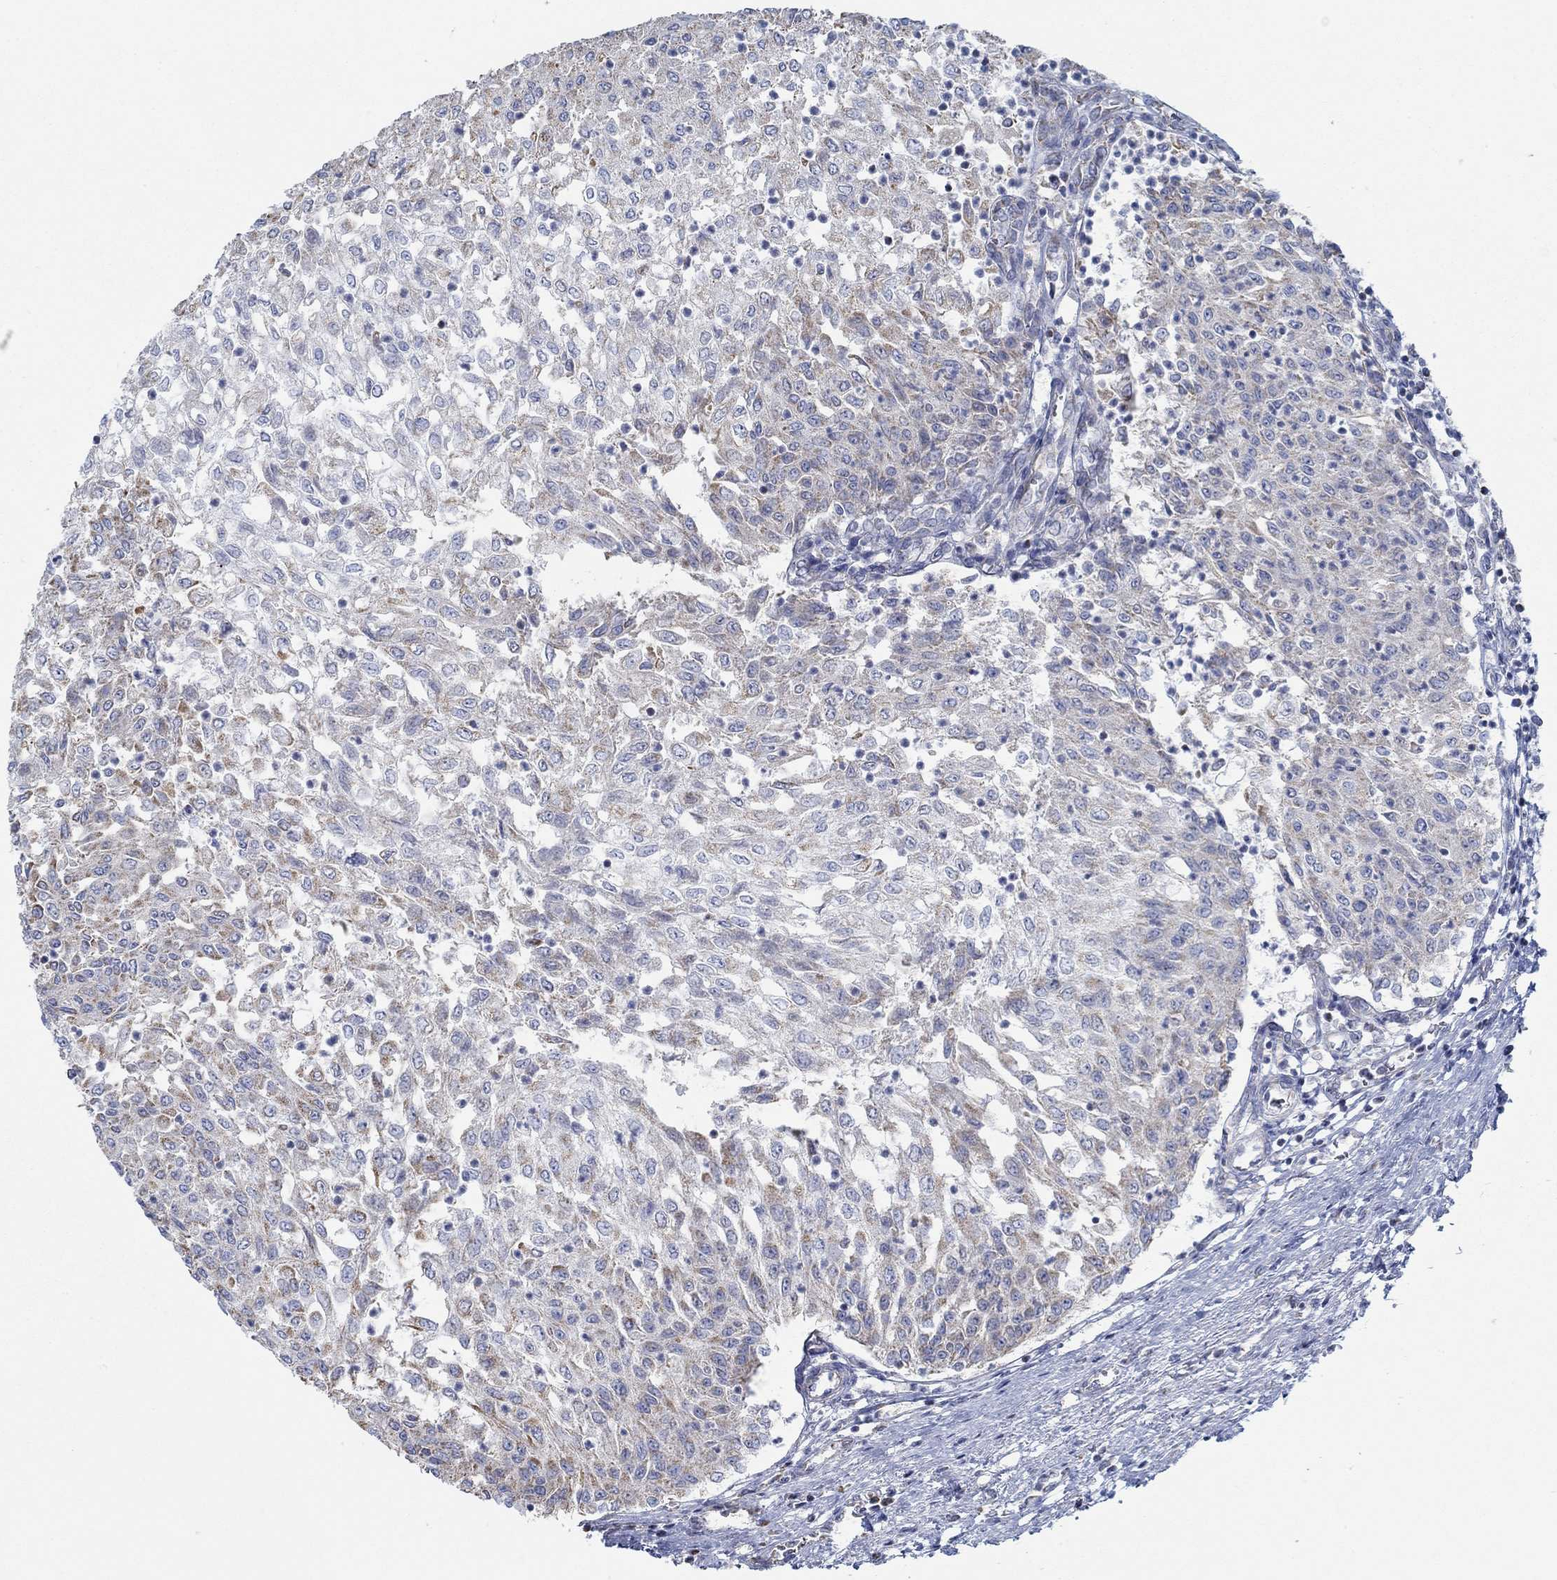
{"staining": {"intensity": "strong", "quantity": "25%-75%", "location": "cytoplasmic/membranous"}, "tissue": "urothelial cancer", "cell_type": "Tumor cells", "image_type": "cancer", "snomed": [{"axis": "morphology", "description": "Urothelial carcinoma, Low grade"}, {"axis": "topography", "description": "Urinary bladder"}], "caption": "A brown stain labels strong cytoplasmic/membranous staining of a protein in human urothelial cancer tumor cells.", "gene": "GLOD5", "patient": {"sex": "male", "age": 78}}